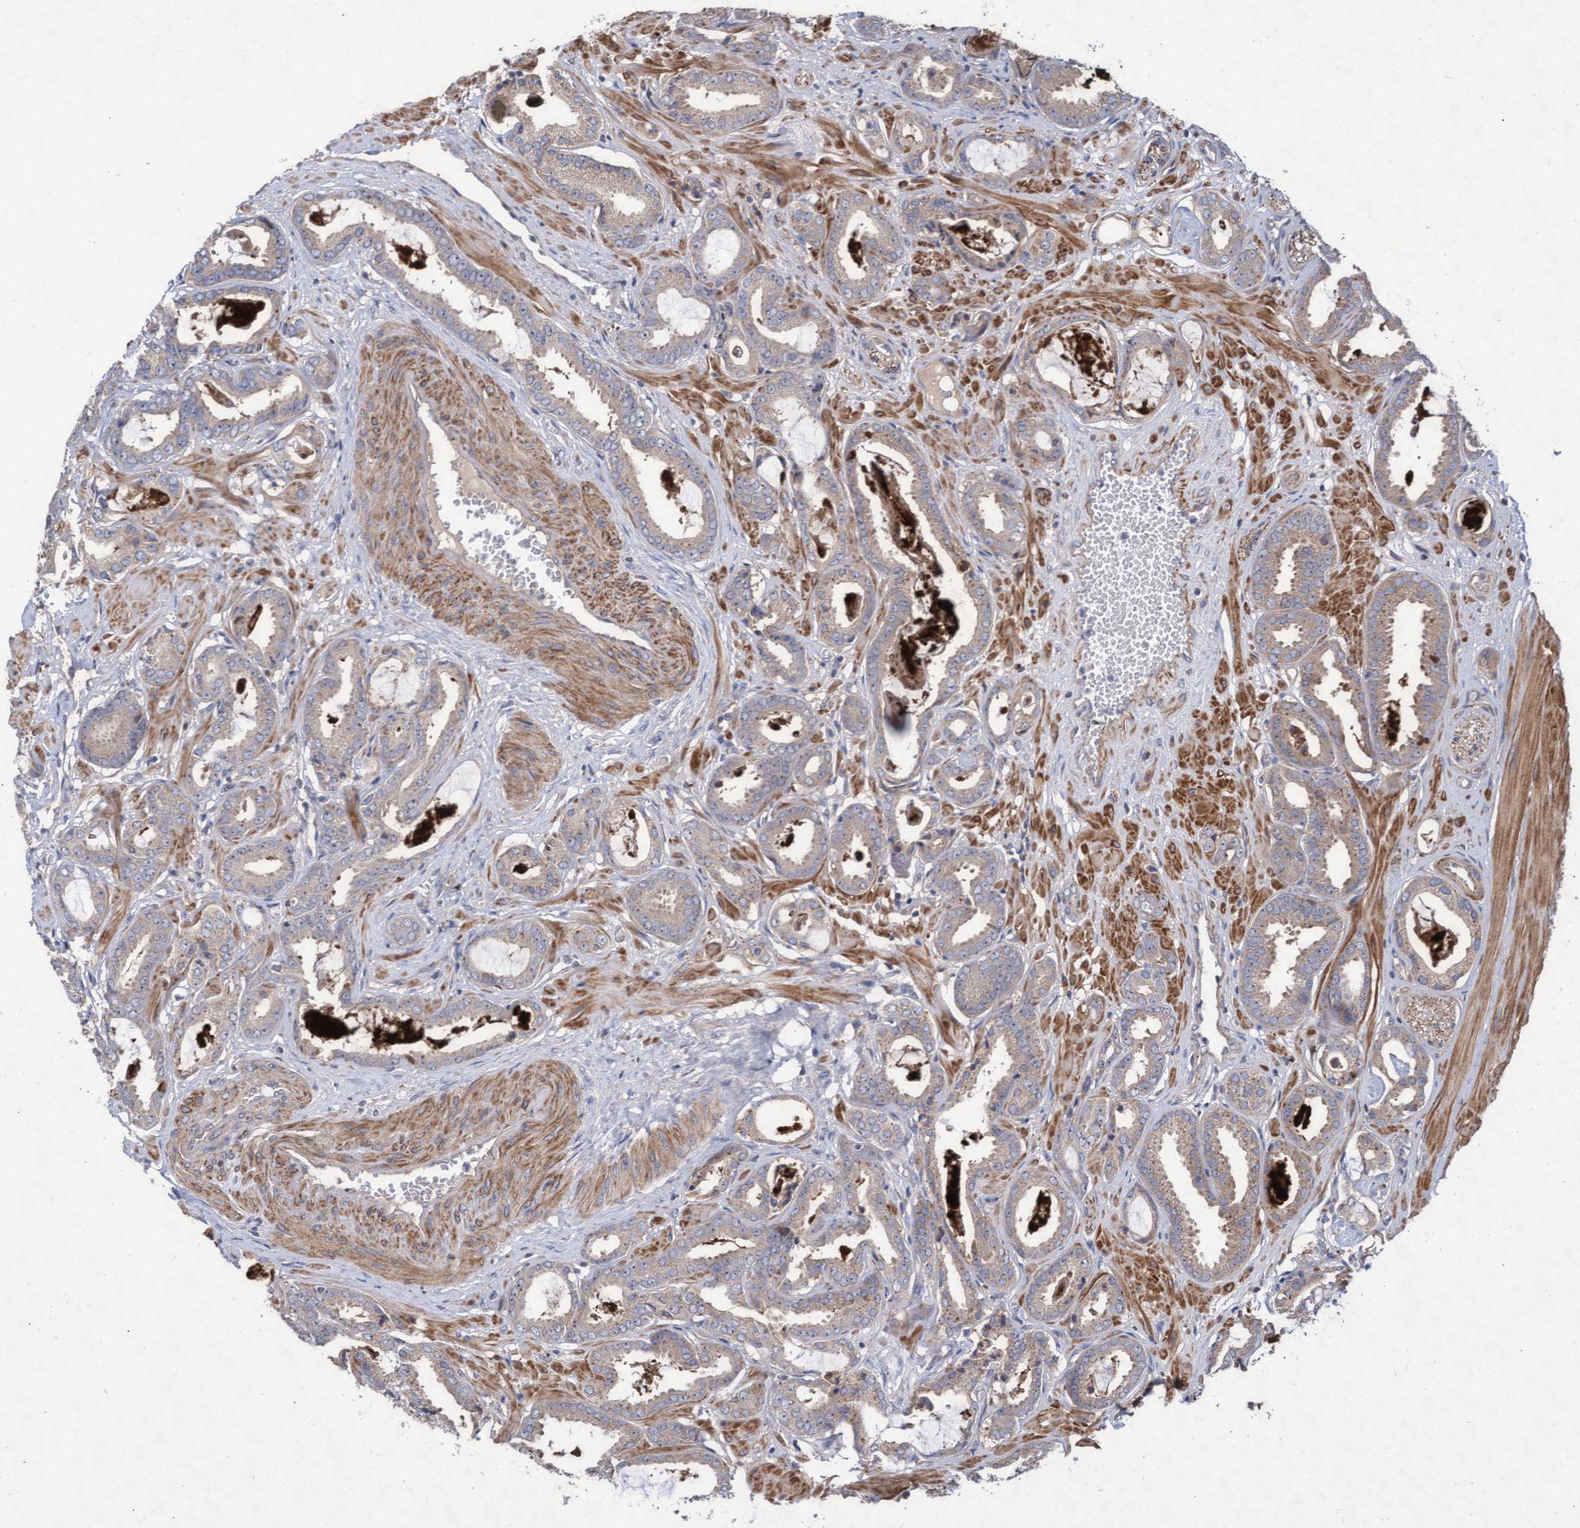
{"staining": {"intensity": "weak", "quantity": ">75%", "location": "cytoplasmic/membranous"}, "tissue": "prostate cancer", "cell_type": "Tumor cells", "image_type": "cancer", "snomed": [{"axis": "morphology", "description": "Adenocarcinoma, Low grade"}, {"axis": "topography", "description": "Prostate"}], "caption": "There is low levels of weak cytoplasmic/membranous expression in tumor cells of prostate cancer (adenocarcinoma (low-grade)), as demonstrated by immunohistochemical staining (brown color).", "gene": "ABCF2", "patient": {"sex": "male", "age": 53}}